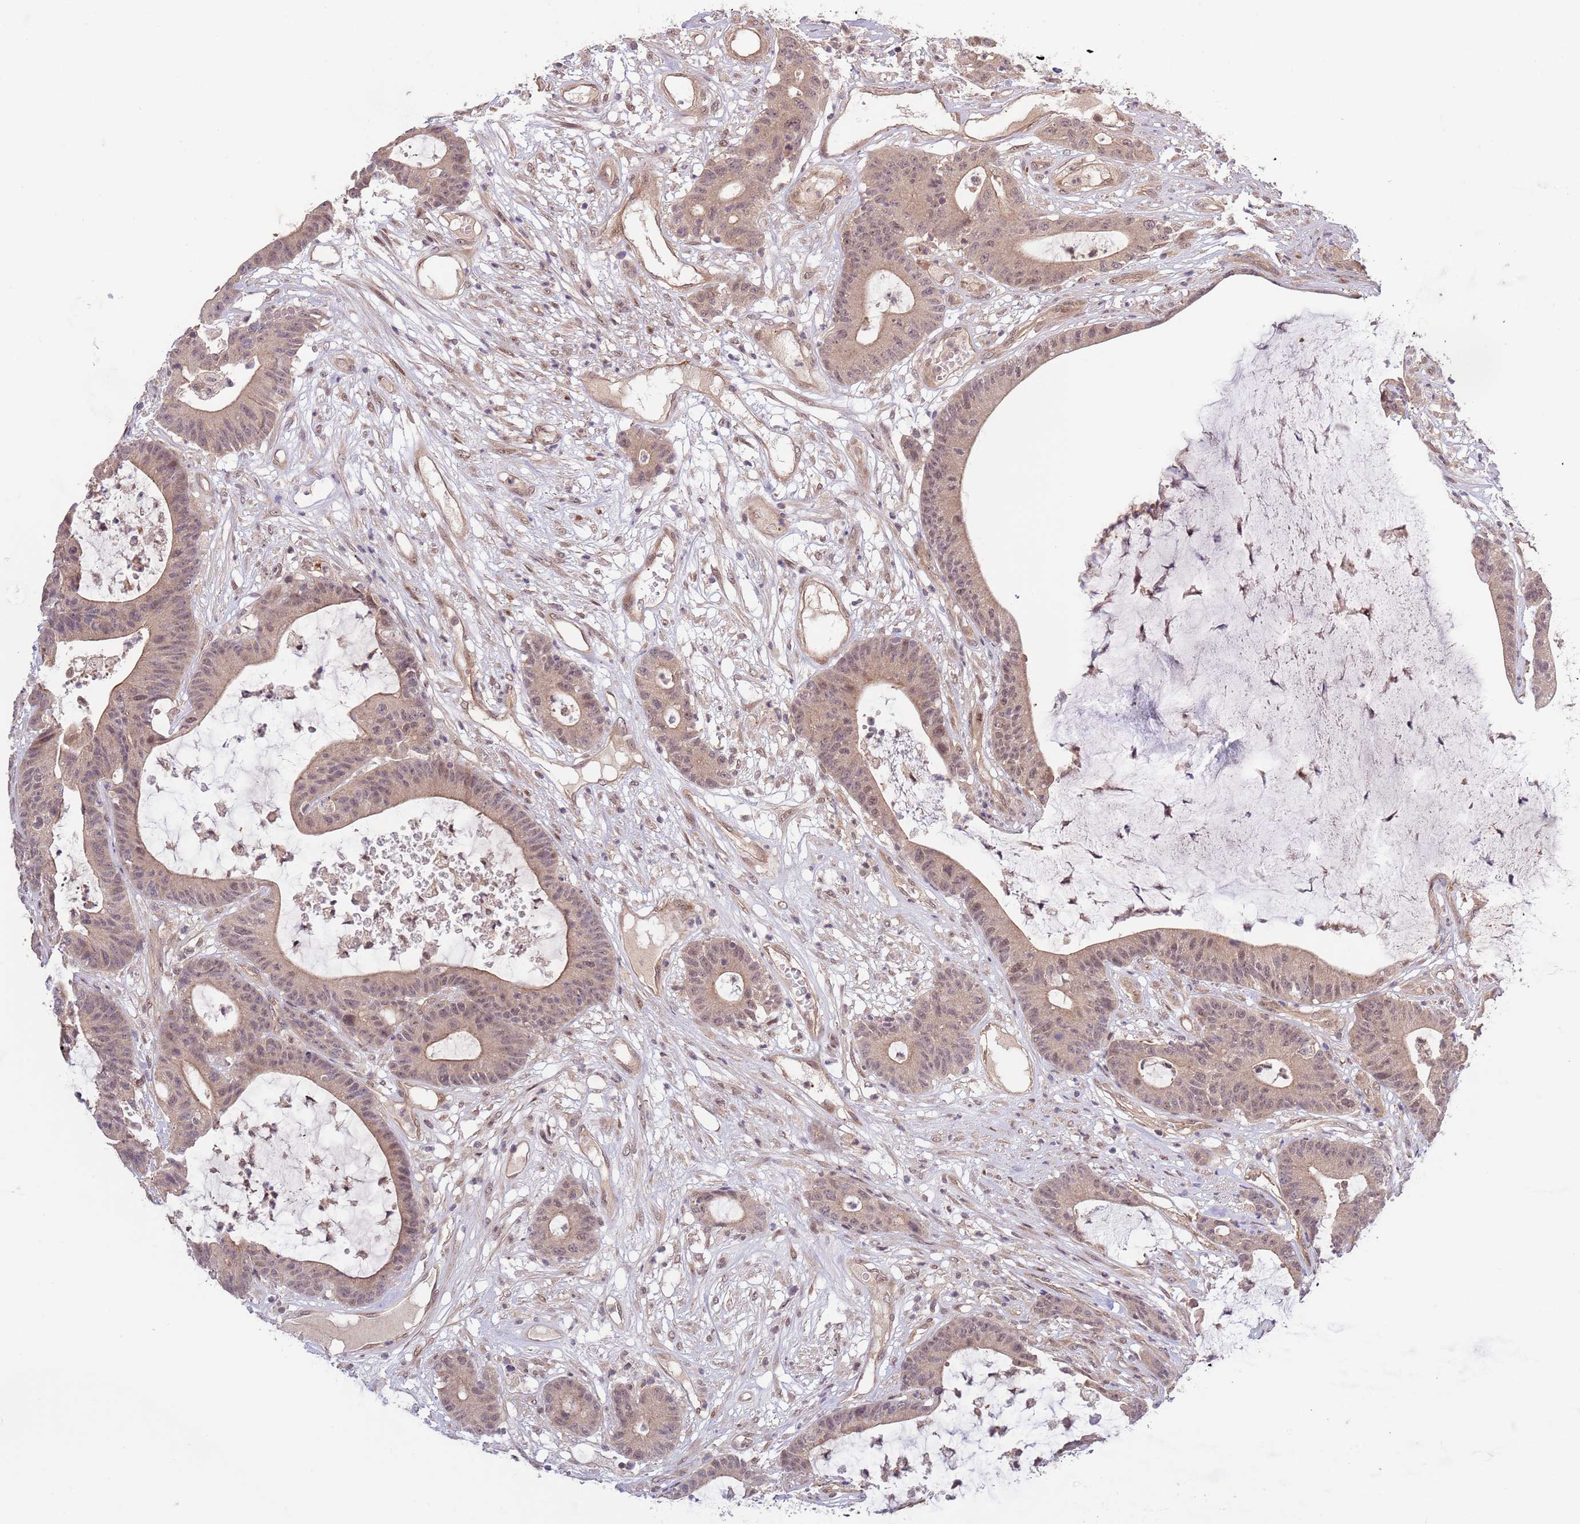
{"staining": {"intensity": "moderate", "quantity": "25%-75%", "location": "cytoplasmic/membranous"}, "tissue": "colorectal cancer", "cell_type": "Tumor cells", "image_type": "cancer", "snomed": [{"axis": "morphology", "description": "Adenocarcinoma, NOS"}, {"axis": "topography", "description": "Colon"}], "caption": "Immunohistochemistry (IHC) image of neoplastic tissue: colorectal cancer (adenocarcinoma) stained using immunohistochemistry reveals medium levels of moderate protein expression localized specifically in the cytoplasmic/membranous of tumor cells, appearing as a cytoplasmic/membranous brown color.", "gene": "PRR16", "patient": {"sex": "female", "age": 84}}